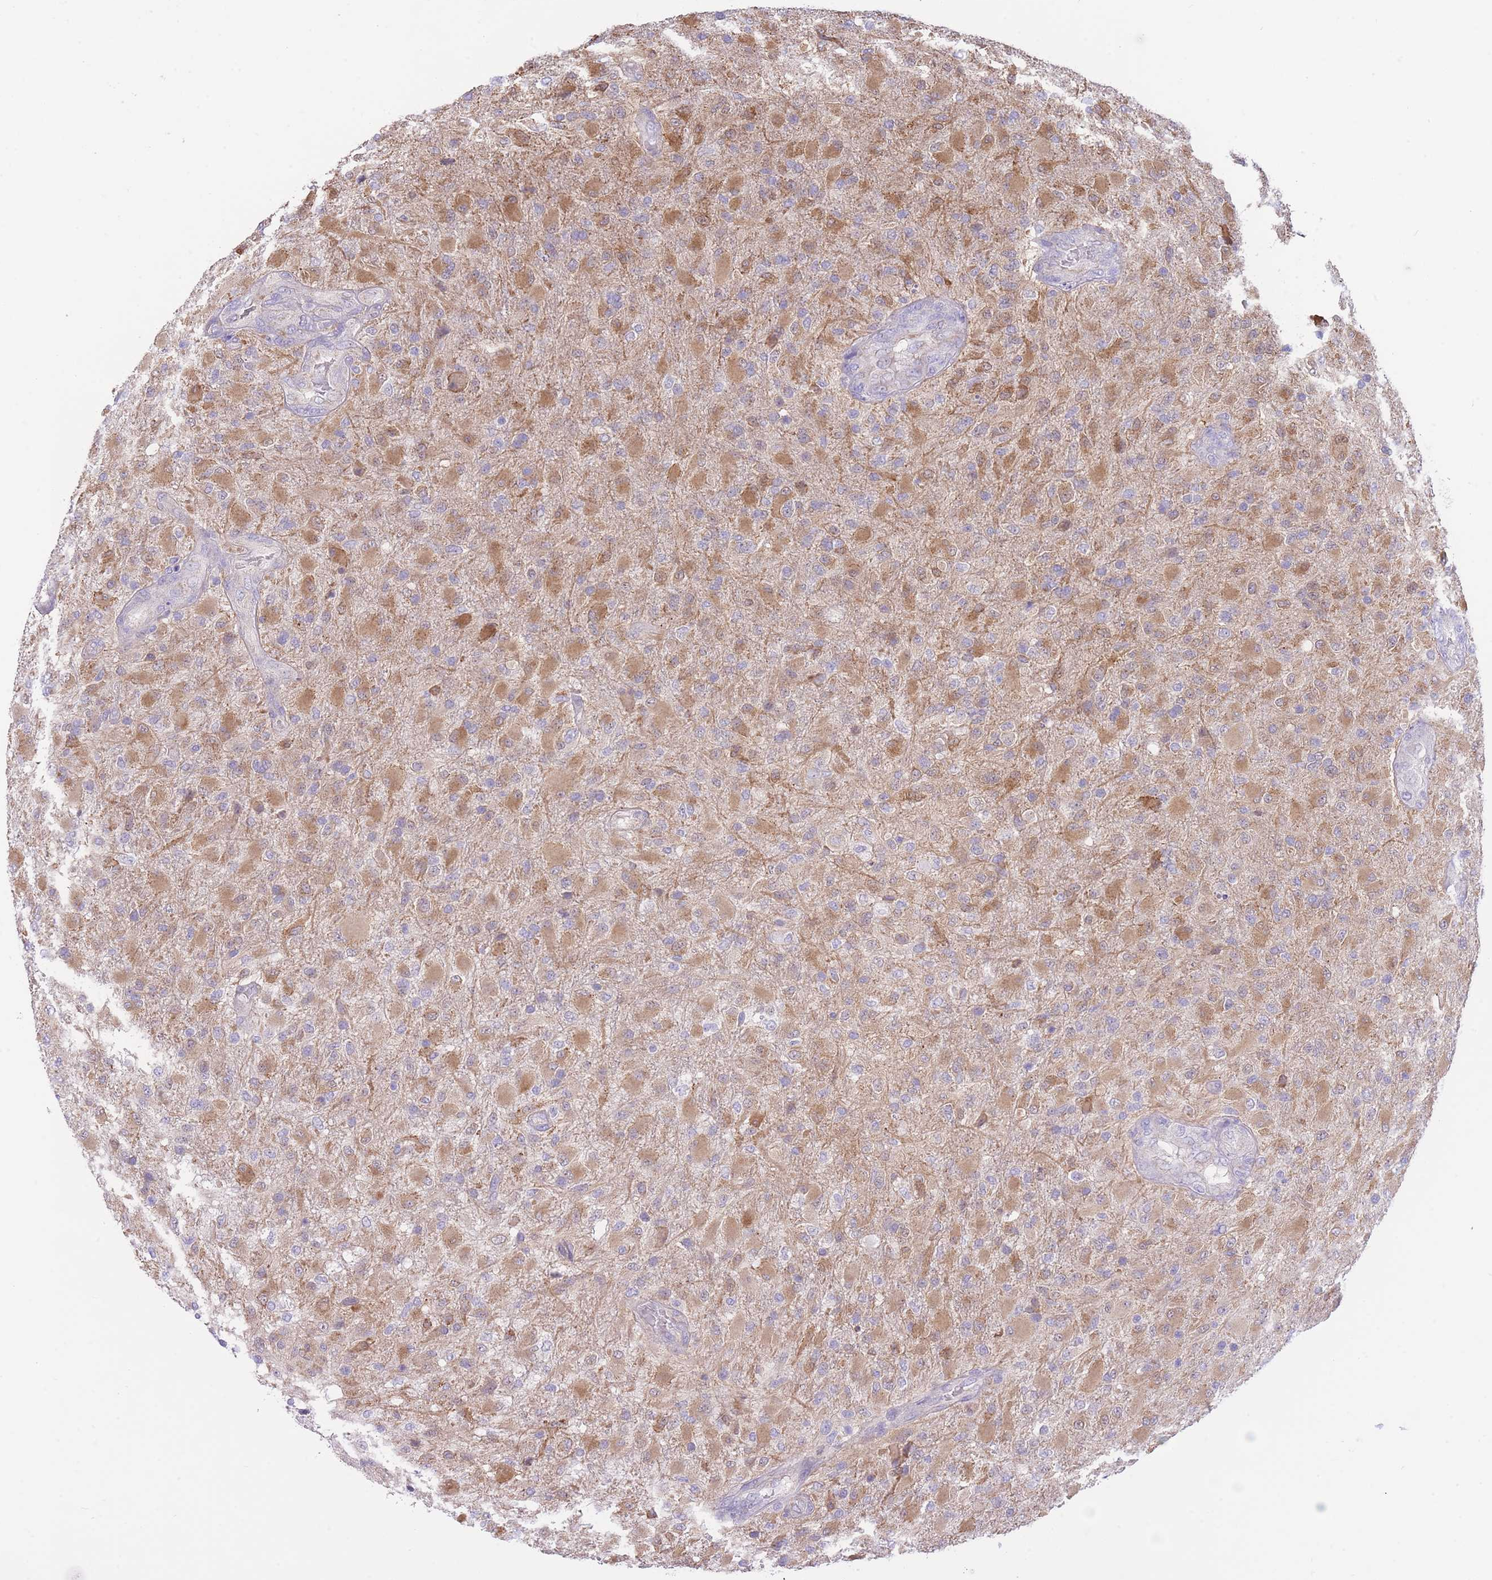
{"staining": {"intensity": "moderate", "quantity": ">75%", "location": "cytoplasmic/membranous"}, "tissue": "glioma", "cell_type": "Tumor cells", "image_type": "cancer", "snomed": [{"axis": "morphology", "description": "Glioma, malignant, Low grade"}, {"axis": "topography", "description": "Brain"}], "caption": "Protein expression by immunohistochemistry (IHC) displays moderate cytoplasmic/membranous expression in approximately >75% of tumor cells in glioma.", "gene": "PGM1", "patient": {"sex": "male", "age": 65}}